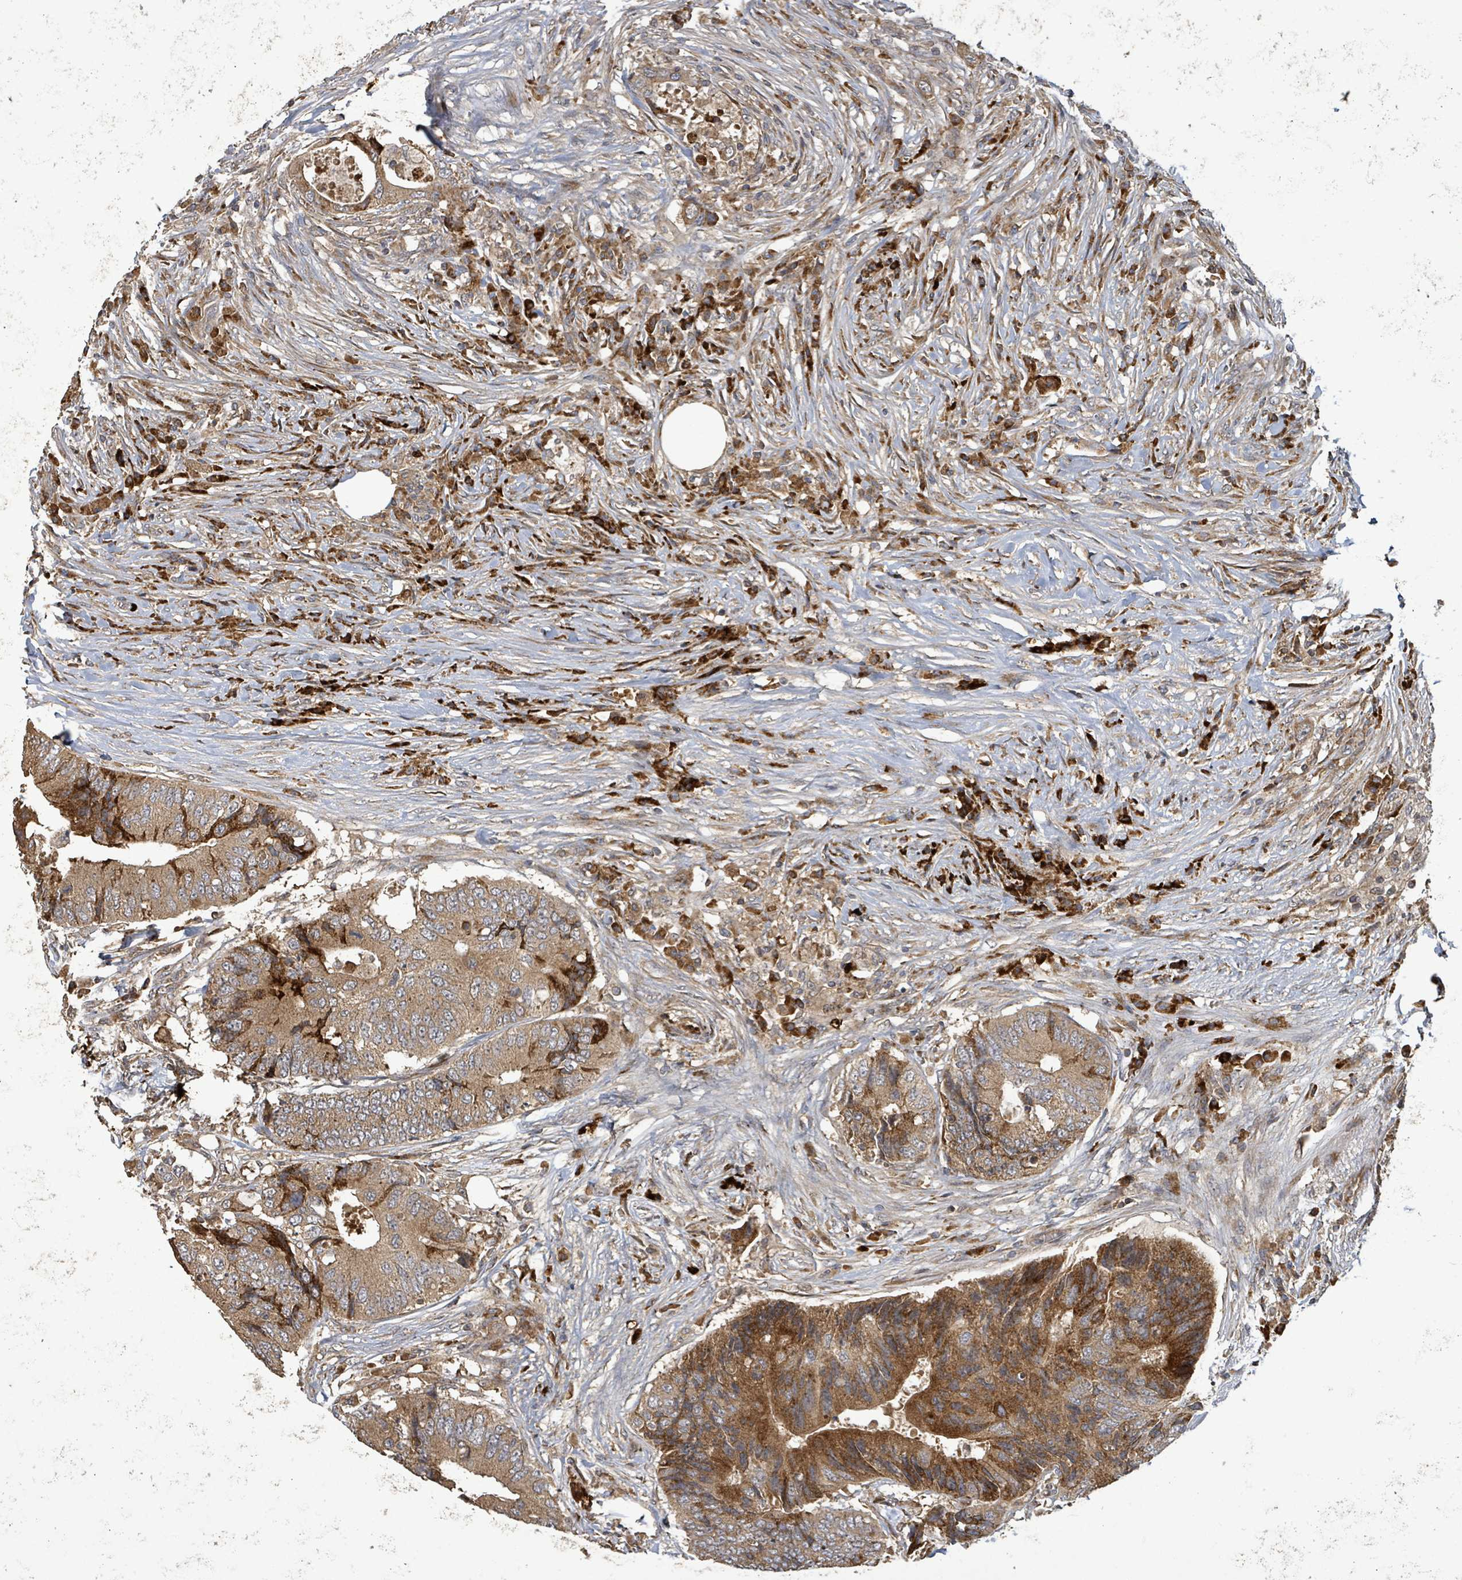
{"staining": {"intensity": "moderate", "quantity": ">75%", "location": "cytoplasmic/membranous"}, "tissue": "colorectal cancer", "cell_type": "Tumor cells", "image_type": "cancer", "snomed": [{"axis": "morphology", "description": "Adenocarcinoma, NOS"}, {"axis": "topography", "description": "Colon"}], "caption": "Immunohistochemical staining of colorectal cancer (adenocarcinoma) exhibits medium levels of moderate cytoplasmic/membranous expression in about >75% of tumor cells. Immunohistochemistry stains the protein in brown and the nuclei are stained blue.", "gene": "STARD4", "patient": {"sex": "male", "age": 71}}